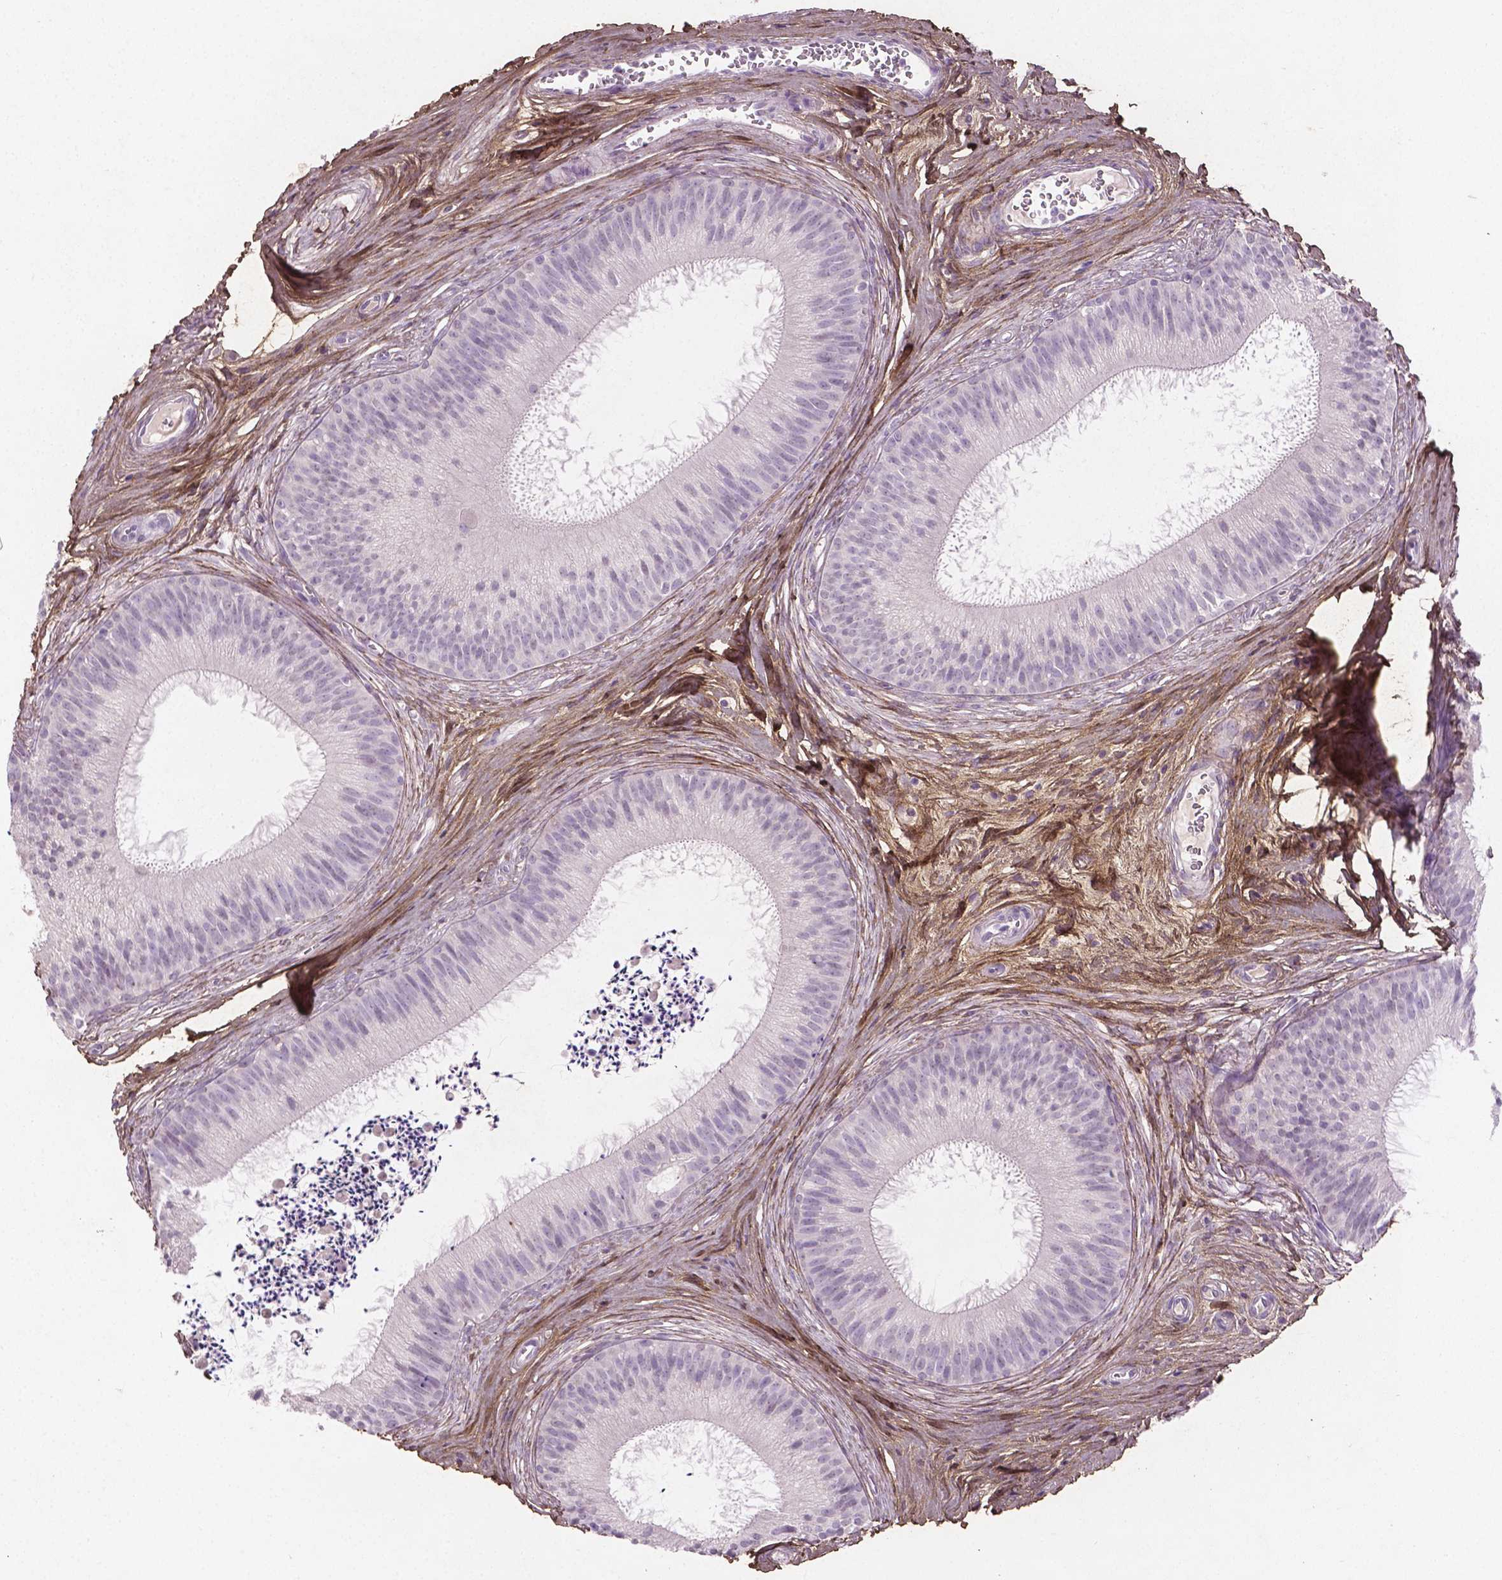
{"staining": {"intensity": "negative", "quantity": "none", "location": "none"}, "tissue": "epididymis", "cell_type": "Glandular cells", "image_type": "normal", "snomed": [{"axis": "morphology", "description": "Normal tissue, NOS"}, {"axis": "topography", "description": "Epididymis"}], "caption": "Epididymis was stained to show a protein in brown. There is no significant positivity in glandular cells. (Stains: DAB immunohistochemistry (IHC) with hematoxylin counter stain, Microscopy: brightfield microscopy at high magnification).", "gene": "DLG2", "patient": {"sex": "male", "age": 24}}